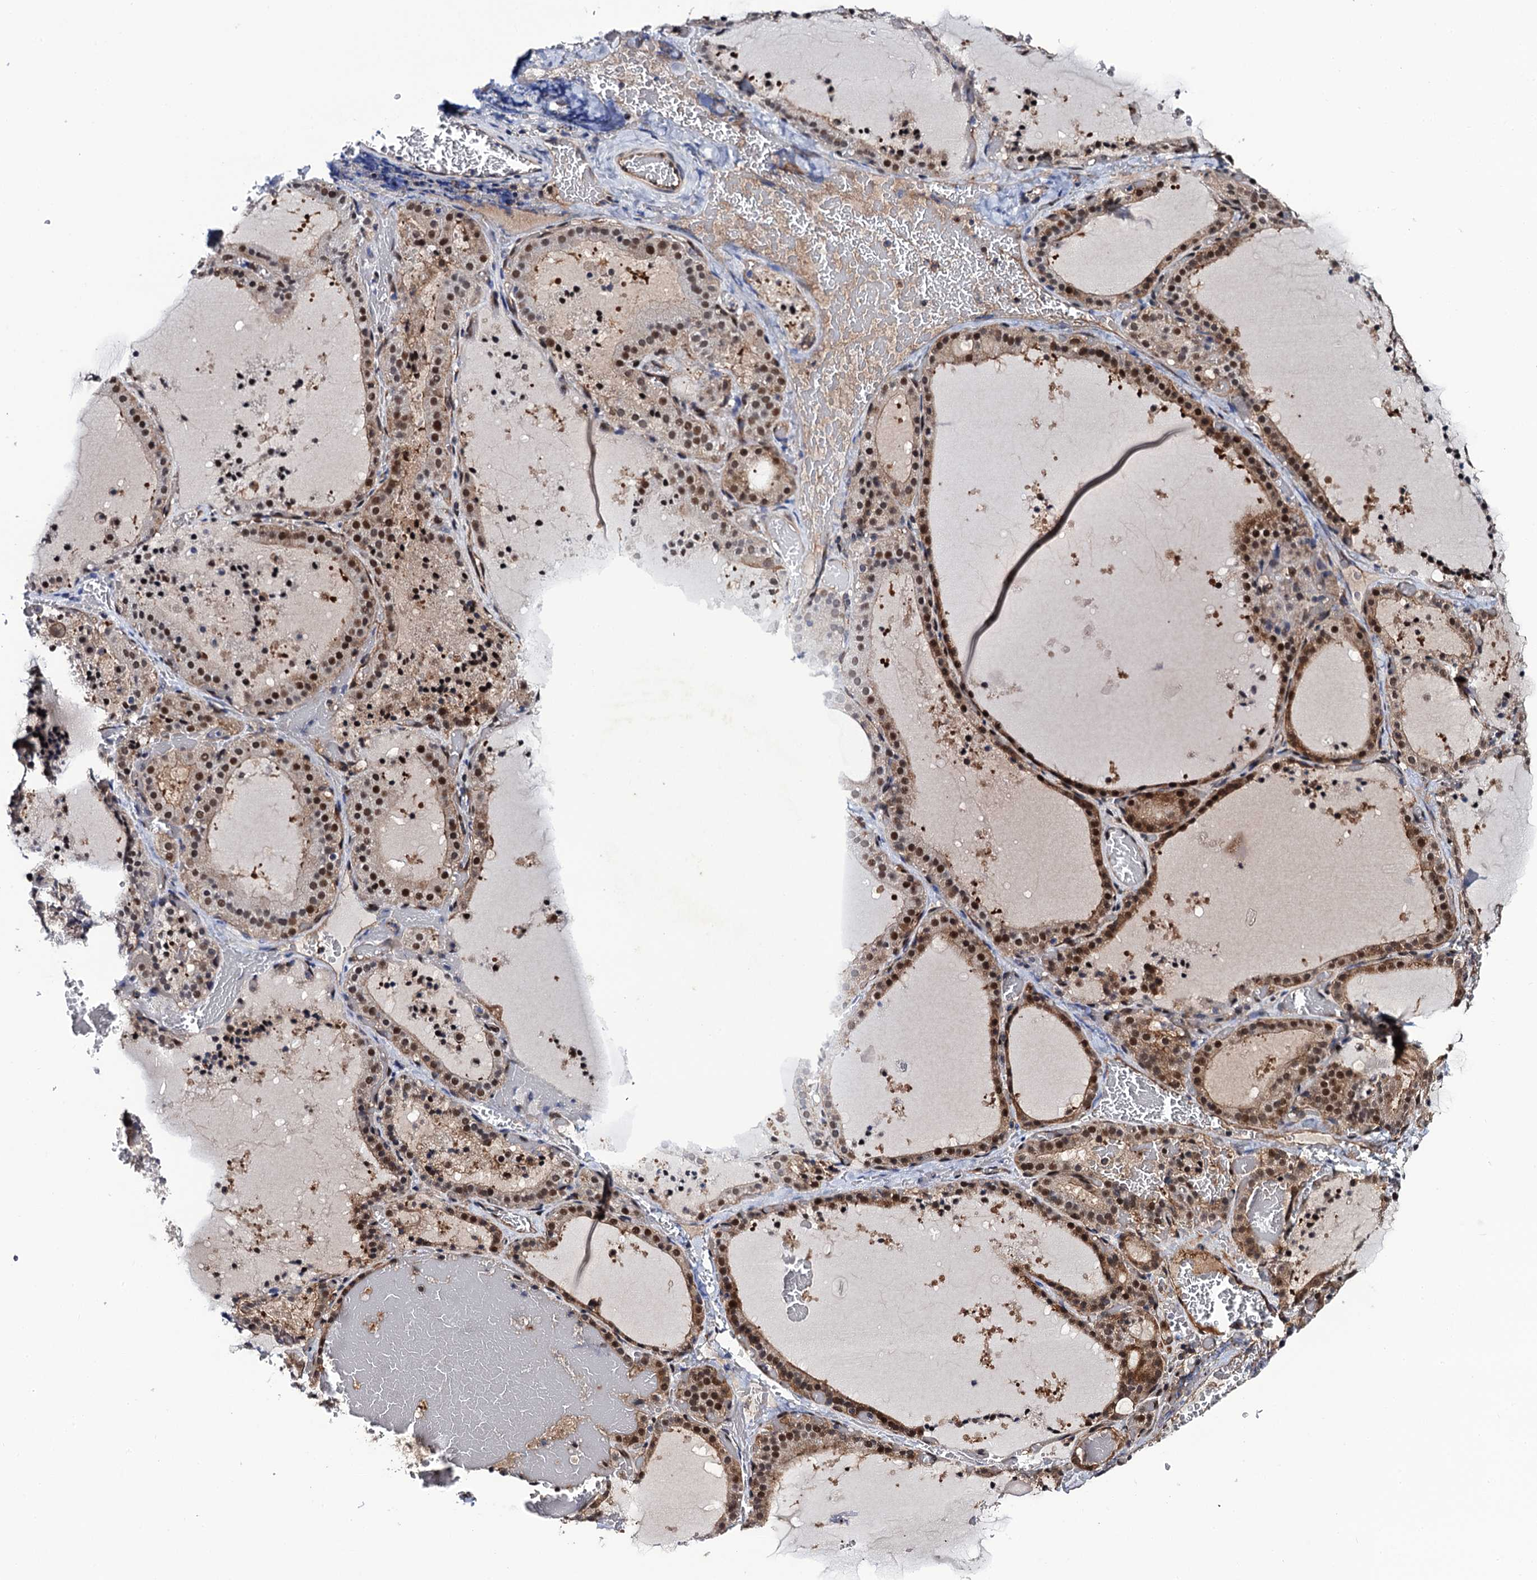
{"staining": {"intensity": "moderate", "quantity": ">75%", "location": "cytoplasmic/membranous,nuclear"}, "tissue": "thyroid gland", "cell_type": "Glandular cells", "image_type": "normal", "snomed": [{"axis": "morphology", "description": "Normal tissue, NOS"}, {"axis": "topography", "description": "Thyroid gland"}], "caption": "IHC of normal human thyroid gland exhibits medium levels of moderate cytoplasmic/membranous,nuclear expression in approximately >75% of glandular cells. (DAB (3,3'-diaminobenzidine) IHC, brown staining for protein, blue staining for nuclei).", "gene": "CDC23", "patient": {"sex": "female", "age": 39}}